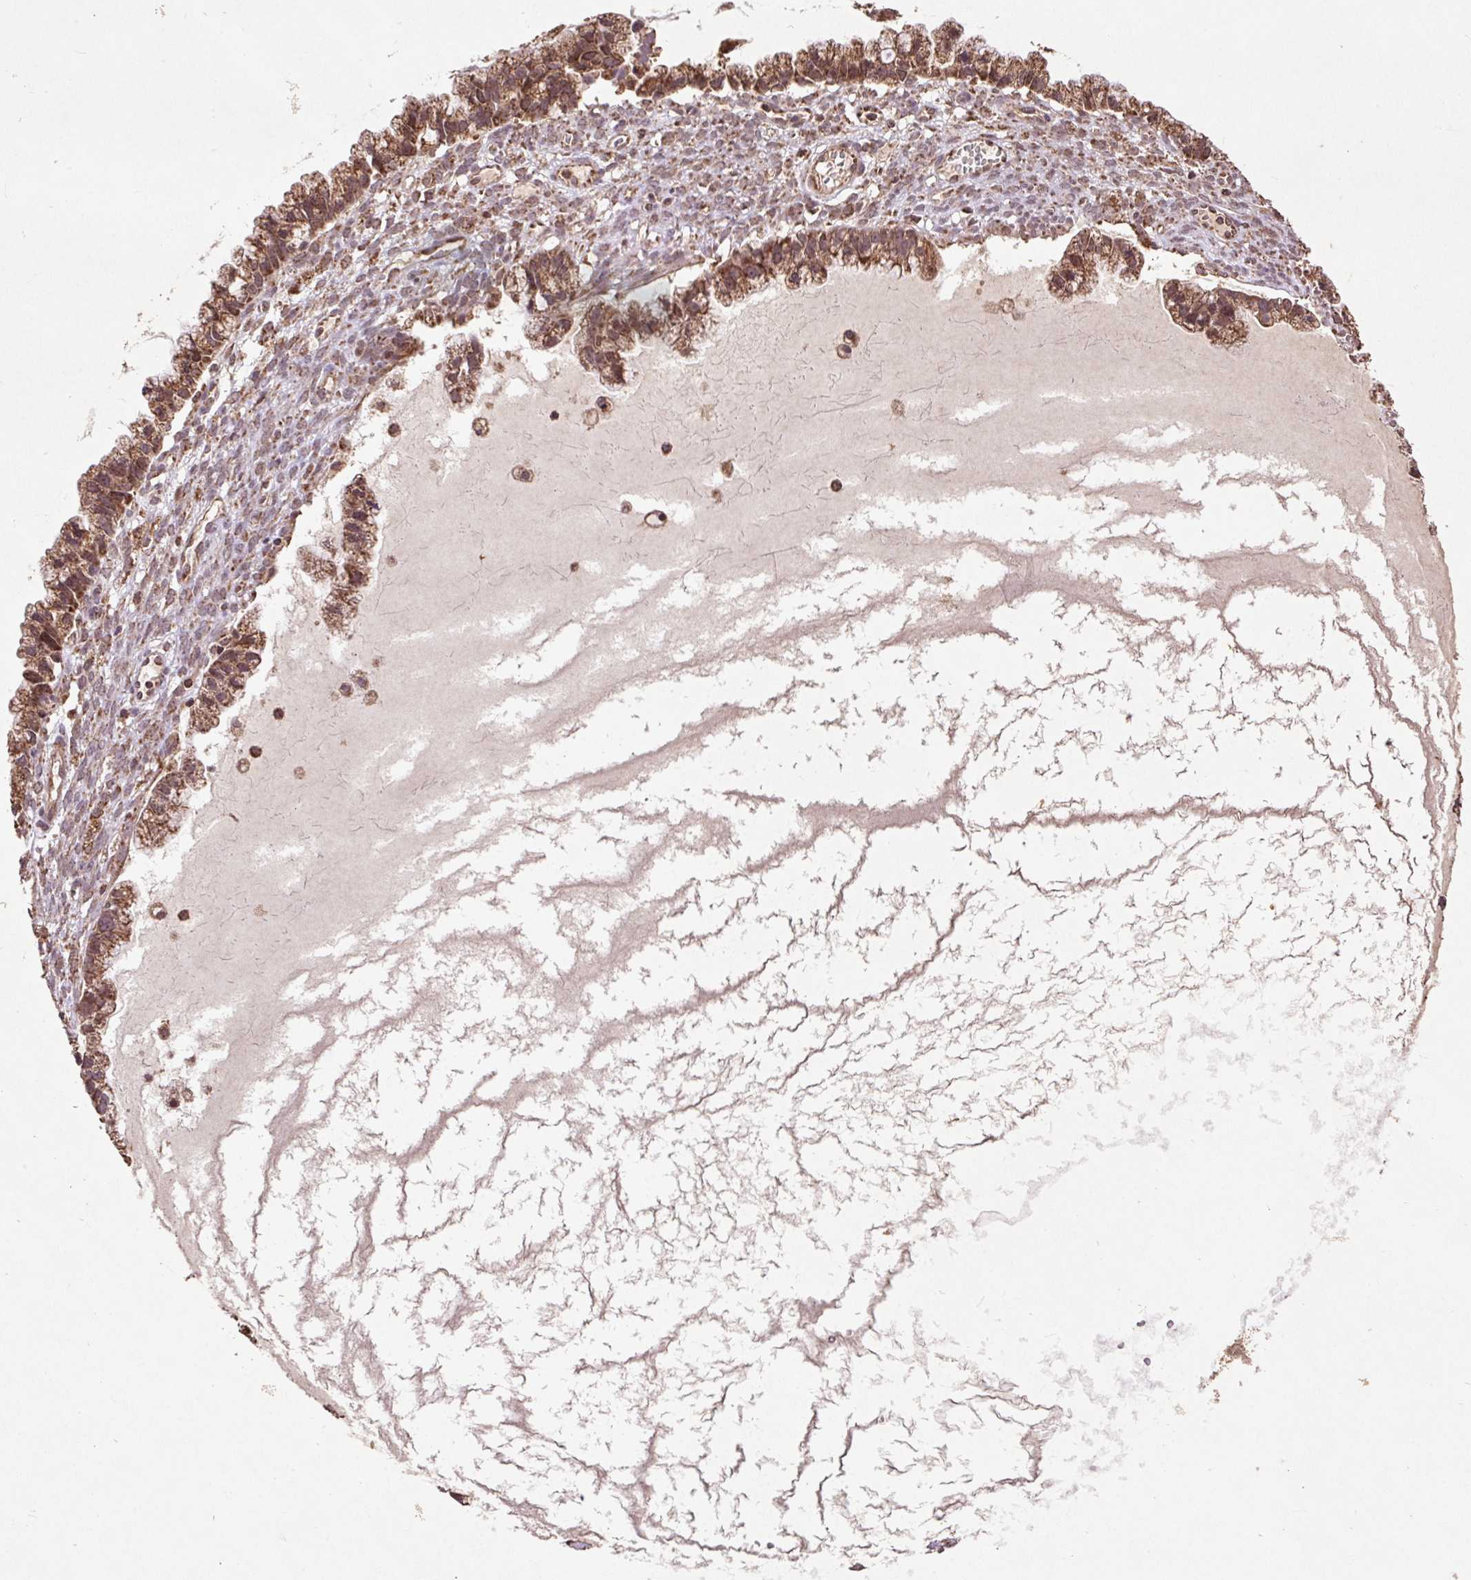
{"staining": {"intensity": "moderate", "quantity": ">75%", "location": "cytoplasmic/membranous"}, "tissue": "ovarian cancer", "cell_type": "Tumor cells", "image_type": "cancer", "snomed": [{"axis": "morphology", "description": "Cystadenocarcinoma, mucinous, NOS"}, {"axis": "topography", "description": "Ovary"}], "caption": "Immunohistochemical staining of human ovarian mucinous cystadenocarcinoma displays medium levels of moderate cytoplasmic/membranous expression in about >75% of tumor cells.", "gene": "ATP5F1A", "patient": {"sex": "female", "age": 72}}